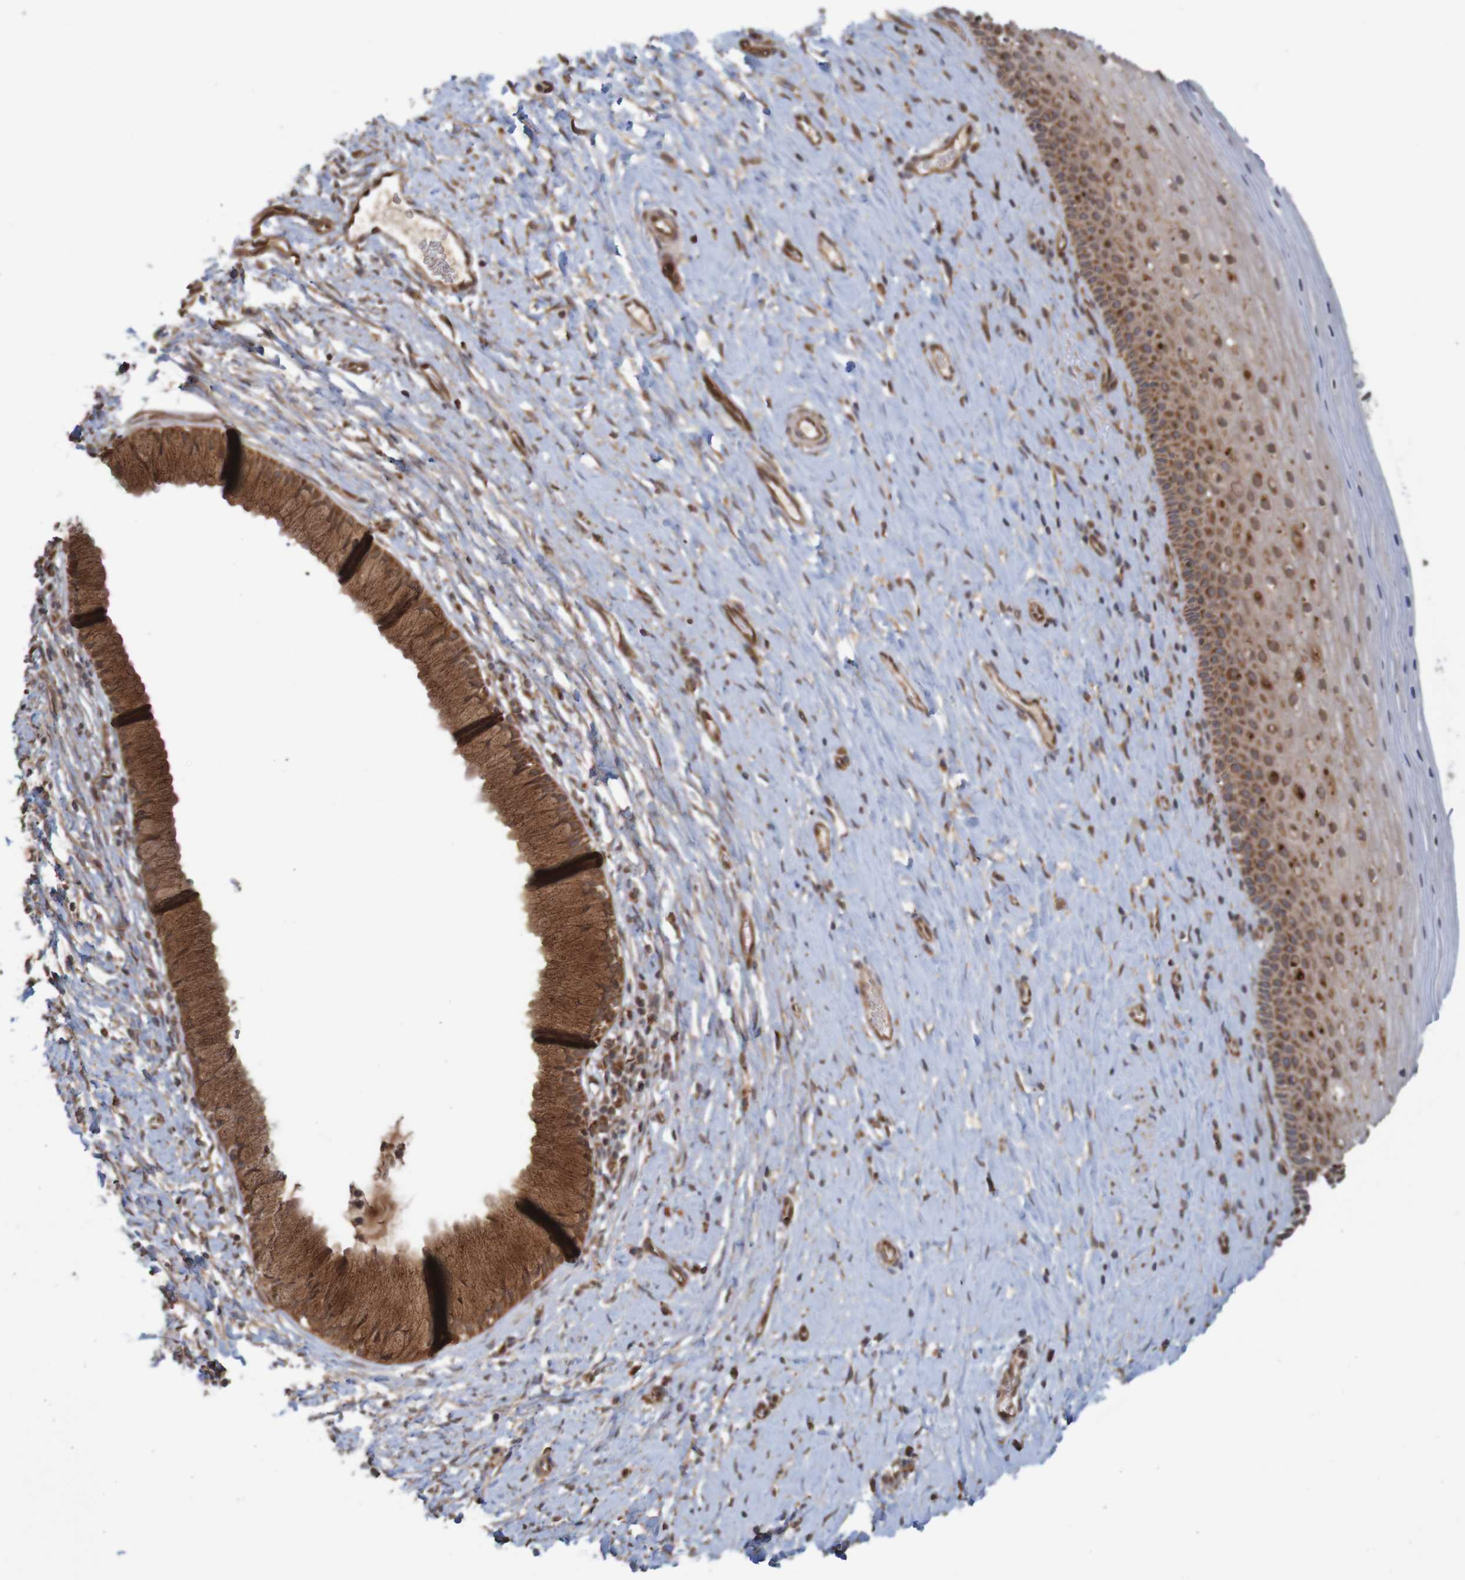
{"staining": {"intensity": "strong", "quantity": ">75%", "location": "cytoplasmic/membranous"}, "tissue": "cervix", "cell_type": "Glandular cells", "image_type": "normal", "snomed": [{"axis": "morphology", "description": "Normal tissue, NOS"}, {"axis": "topography", "description": "Cervix"}], "caption": "About >75% of glandular cells in normal human cervix exhibit strong cytoplasmic/membranous protein positivity as visualized by brown immunohistochemical staining.", "gene": "MRPL52", "patient": {"sex": "female", "age": 39}}